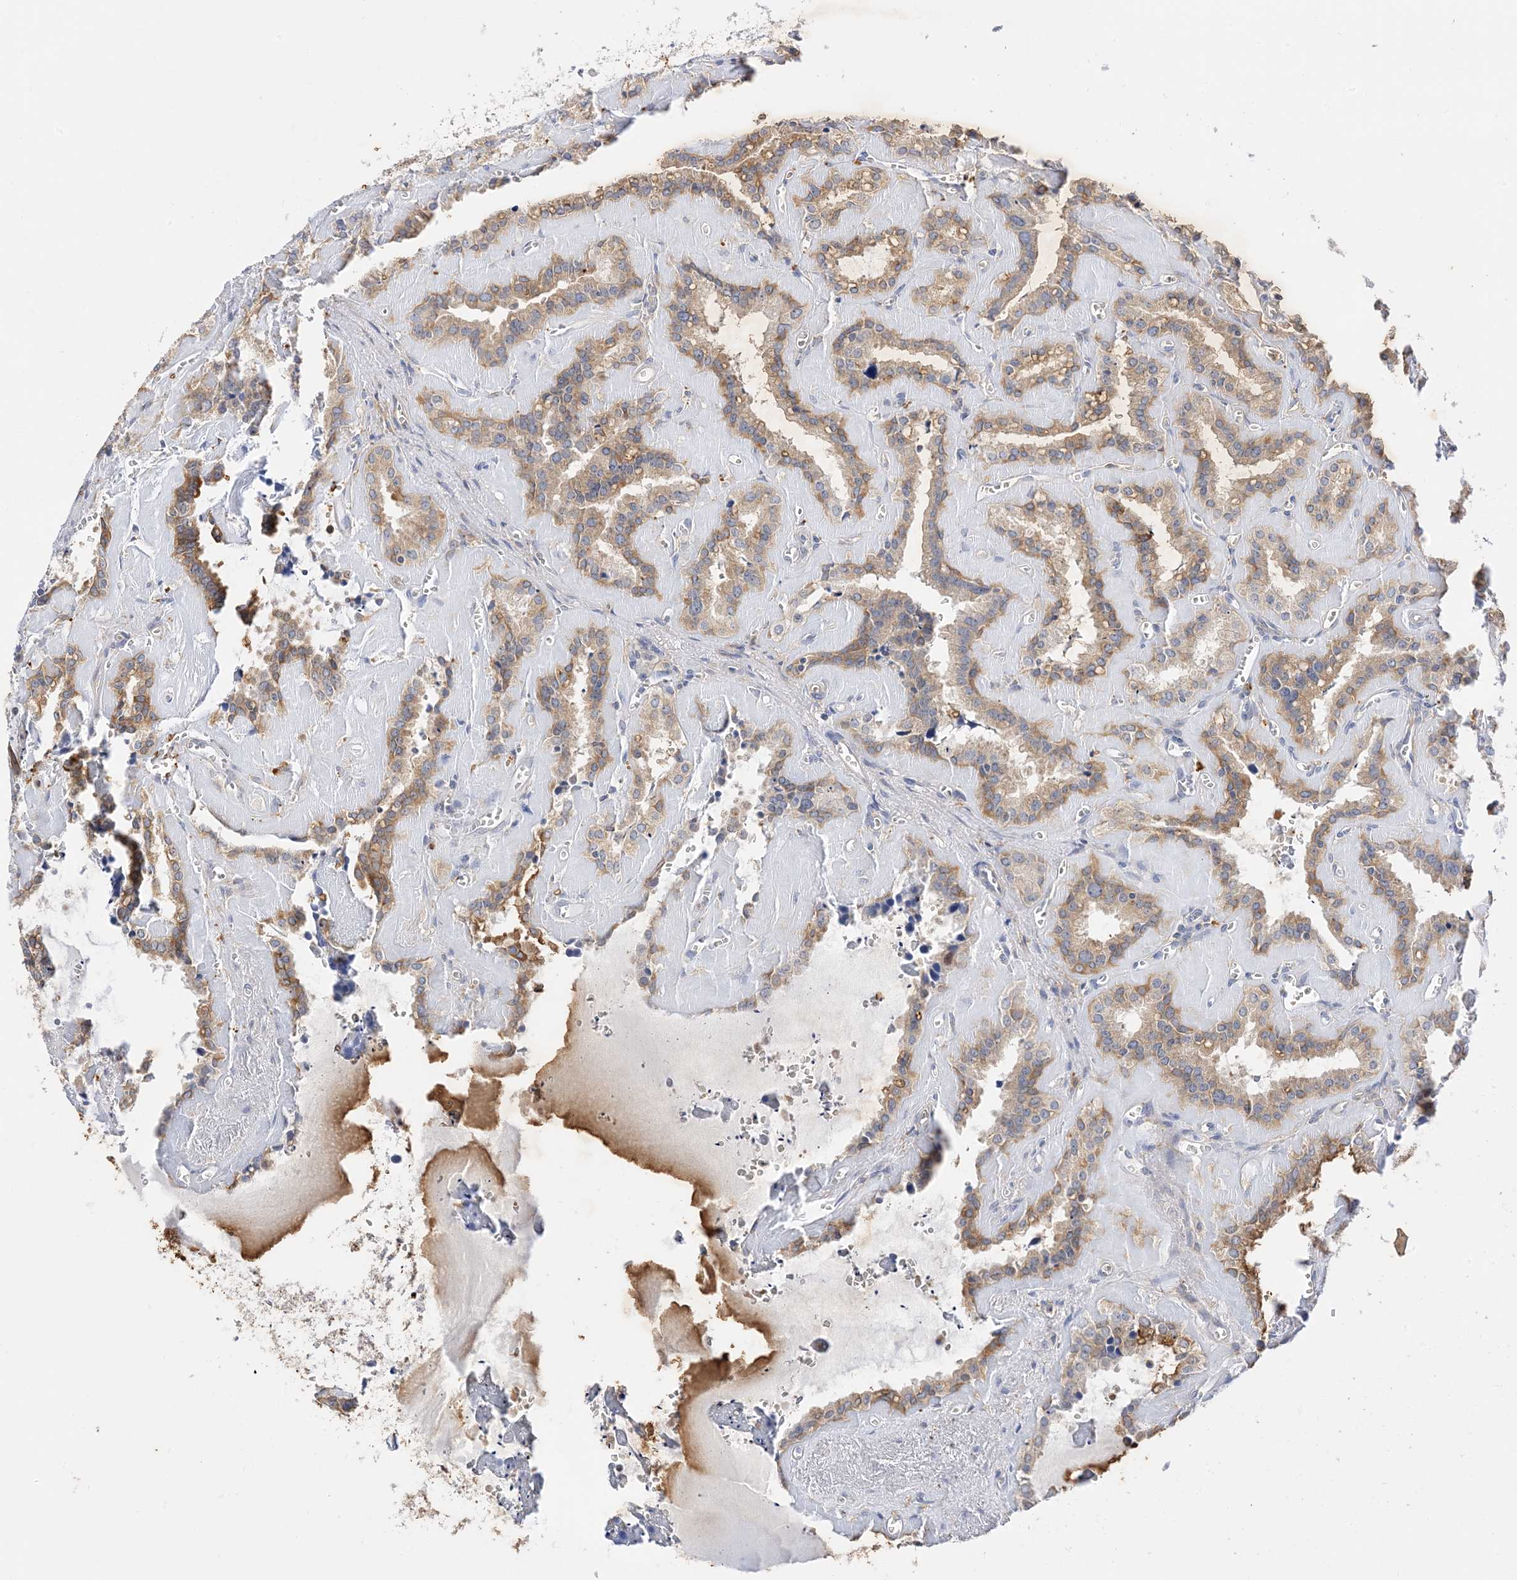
{"staining": {"intensity": "moderate", "quantity": "25%-75%", "location": "cytoplasmic/membranous"}, "tissue": "seminal vesicle", "cell_type": "Glandular cells", "image_type": "normal", "snomed": [{"axis": "morphology", "description": "Normal tissue, NOS"}, {"axis": "topography", "description": "Prostate"}, {"axis": "topography", "description": "Seminal veicle"}], "caption": "IHC (DAB (3,3'-diaminobenzidine)) staining of unremarkable seminal vesicle demonstrates moderate cytoplasmic/membranous protein staining in approximately 25%-75% of glandular cells.", "gene": "ARV1", "patient": {"sex": "male", "age": 59}}